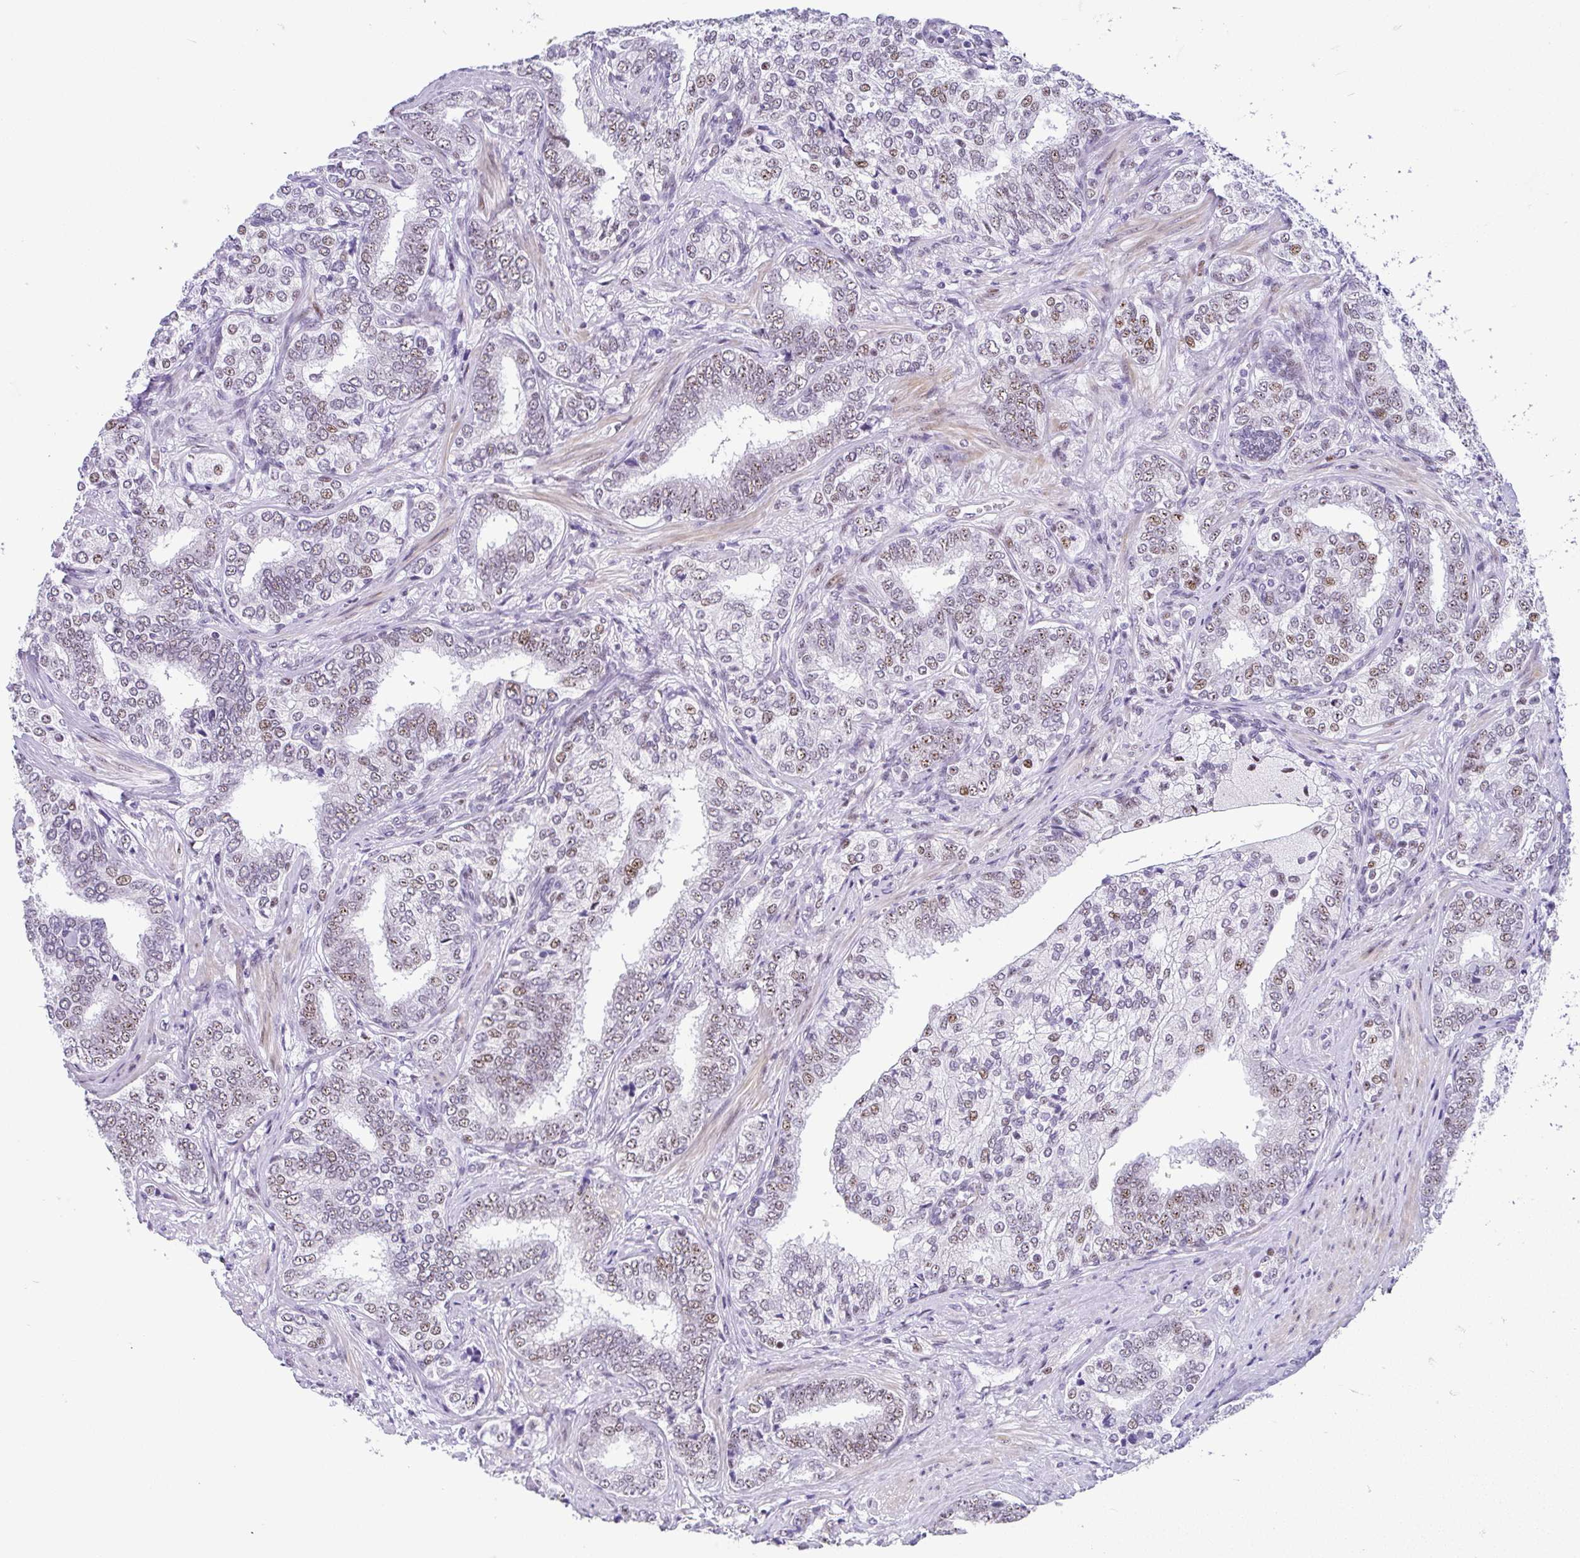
{"staining": {"intensity": "moderate", "quantity": "25%-75%", "location": "nuclear"}, "tissue": "prostate cancer", "cell_type": "Tumor cells", "image_type": "cancer", "snomed": [{"axis": "morphology", "description": "Adenocarcinoma, High grade"}, {"axis": "topography", "description": "Prostate"}], "caption": "Moderate nuclear protein expression is present in about 25%-75% of tumor cells in high-grade adenocarcinoma (prostate).", "gene": "NR1D2", "patient": {"sex": "male", "age": 72}}